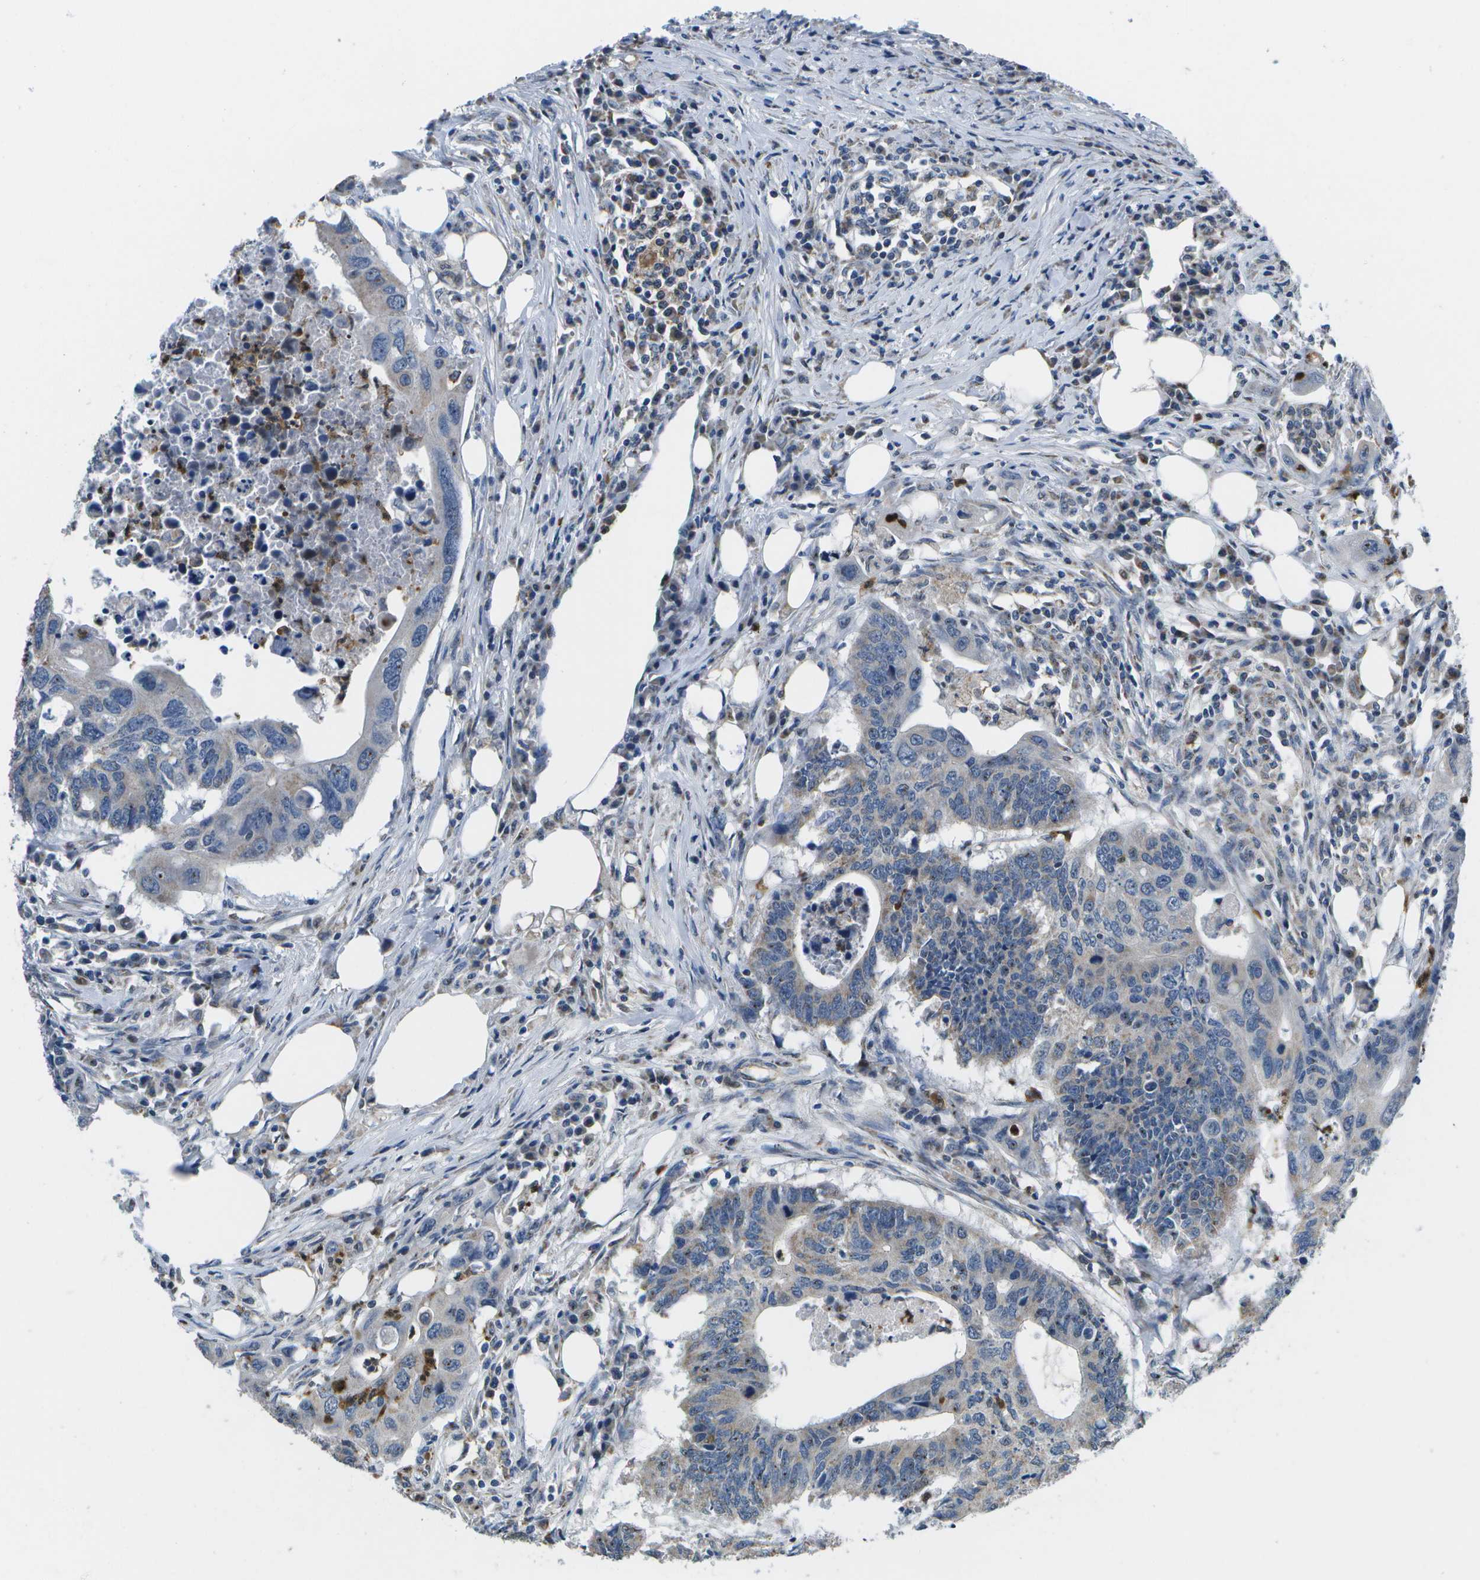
{"staining": {"intensity": "weak", "quantity": "25%-75%", "location": "cytoplasmic/membranous"}, "tissue": "colorectal cancer", "cell_type": "Tumor cells", "image_type": "cancer", "snomed": [{"axis": "morphology", "description": "Adenocarcinoma, NOS"}, {"axis": "topography", "description": "Colon"}], "caption": "A brown stain labels weak cytoplasmic/membranous positivity of a protein in adenocarcinoma (colorectal) tumor cells.", "gene": "GALNT15", "patient": {"sex": "male", "age": 71}}